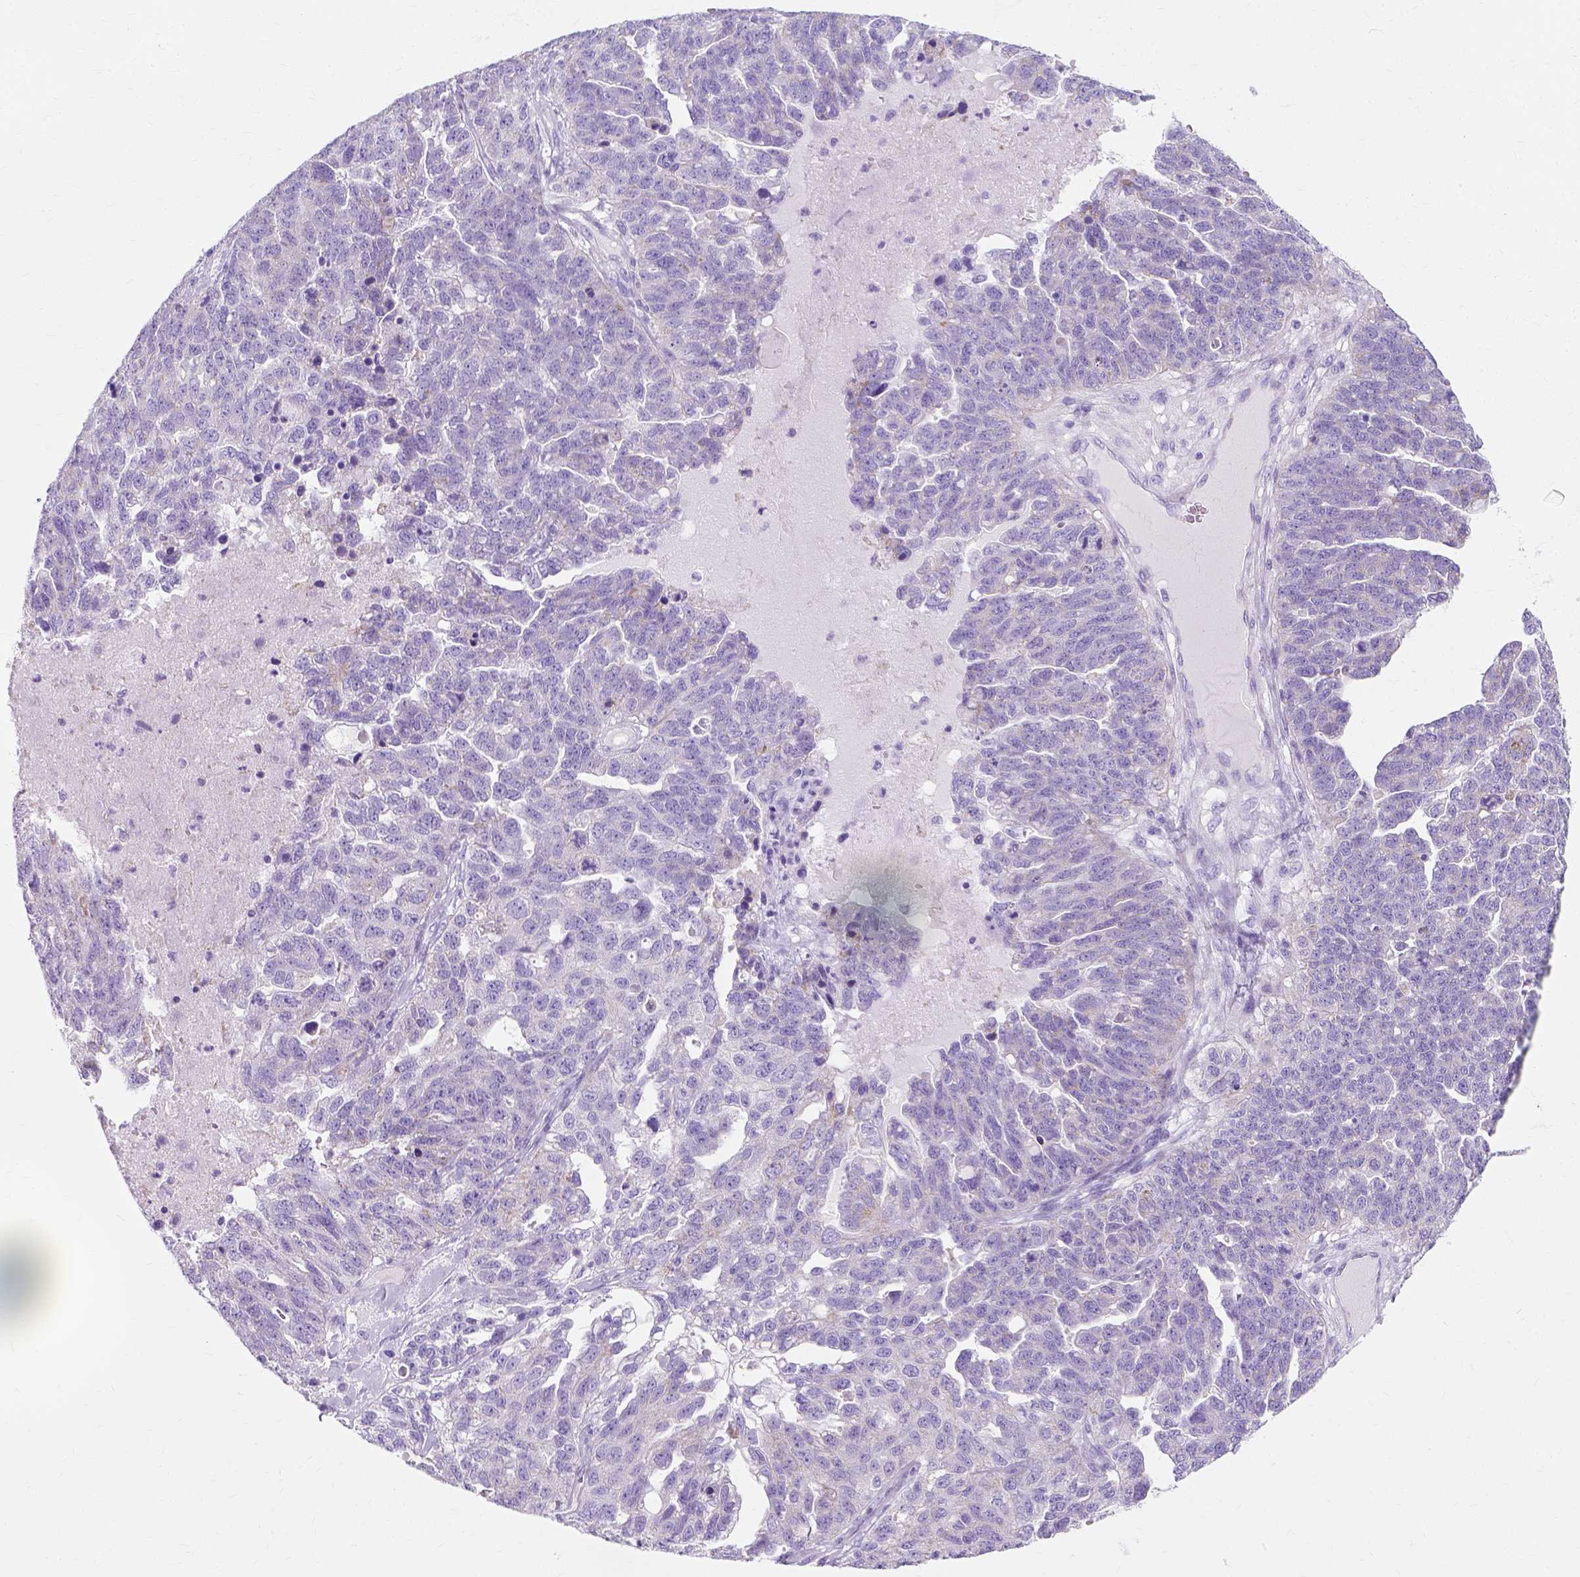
{"staining": {"intensity": "negative", "quantity": "none", "location": "none"}, "tissue": "ovarian cancer", "cell_type": "Tumor cells", "image_type": "cancer", "snomed": [{"axis": "morphology", "description": "Cystadenocarcinoma, serous, NOS"}, {"axis": "topography", "description": "Ovary"}], "caption": "The histopathology image shows no staining of tumor cells in ovarian cancer.", "gene": "MYH15", "patient": {"sex": "female", "age": 71}}